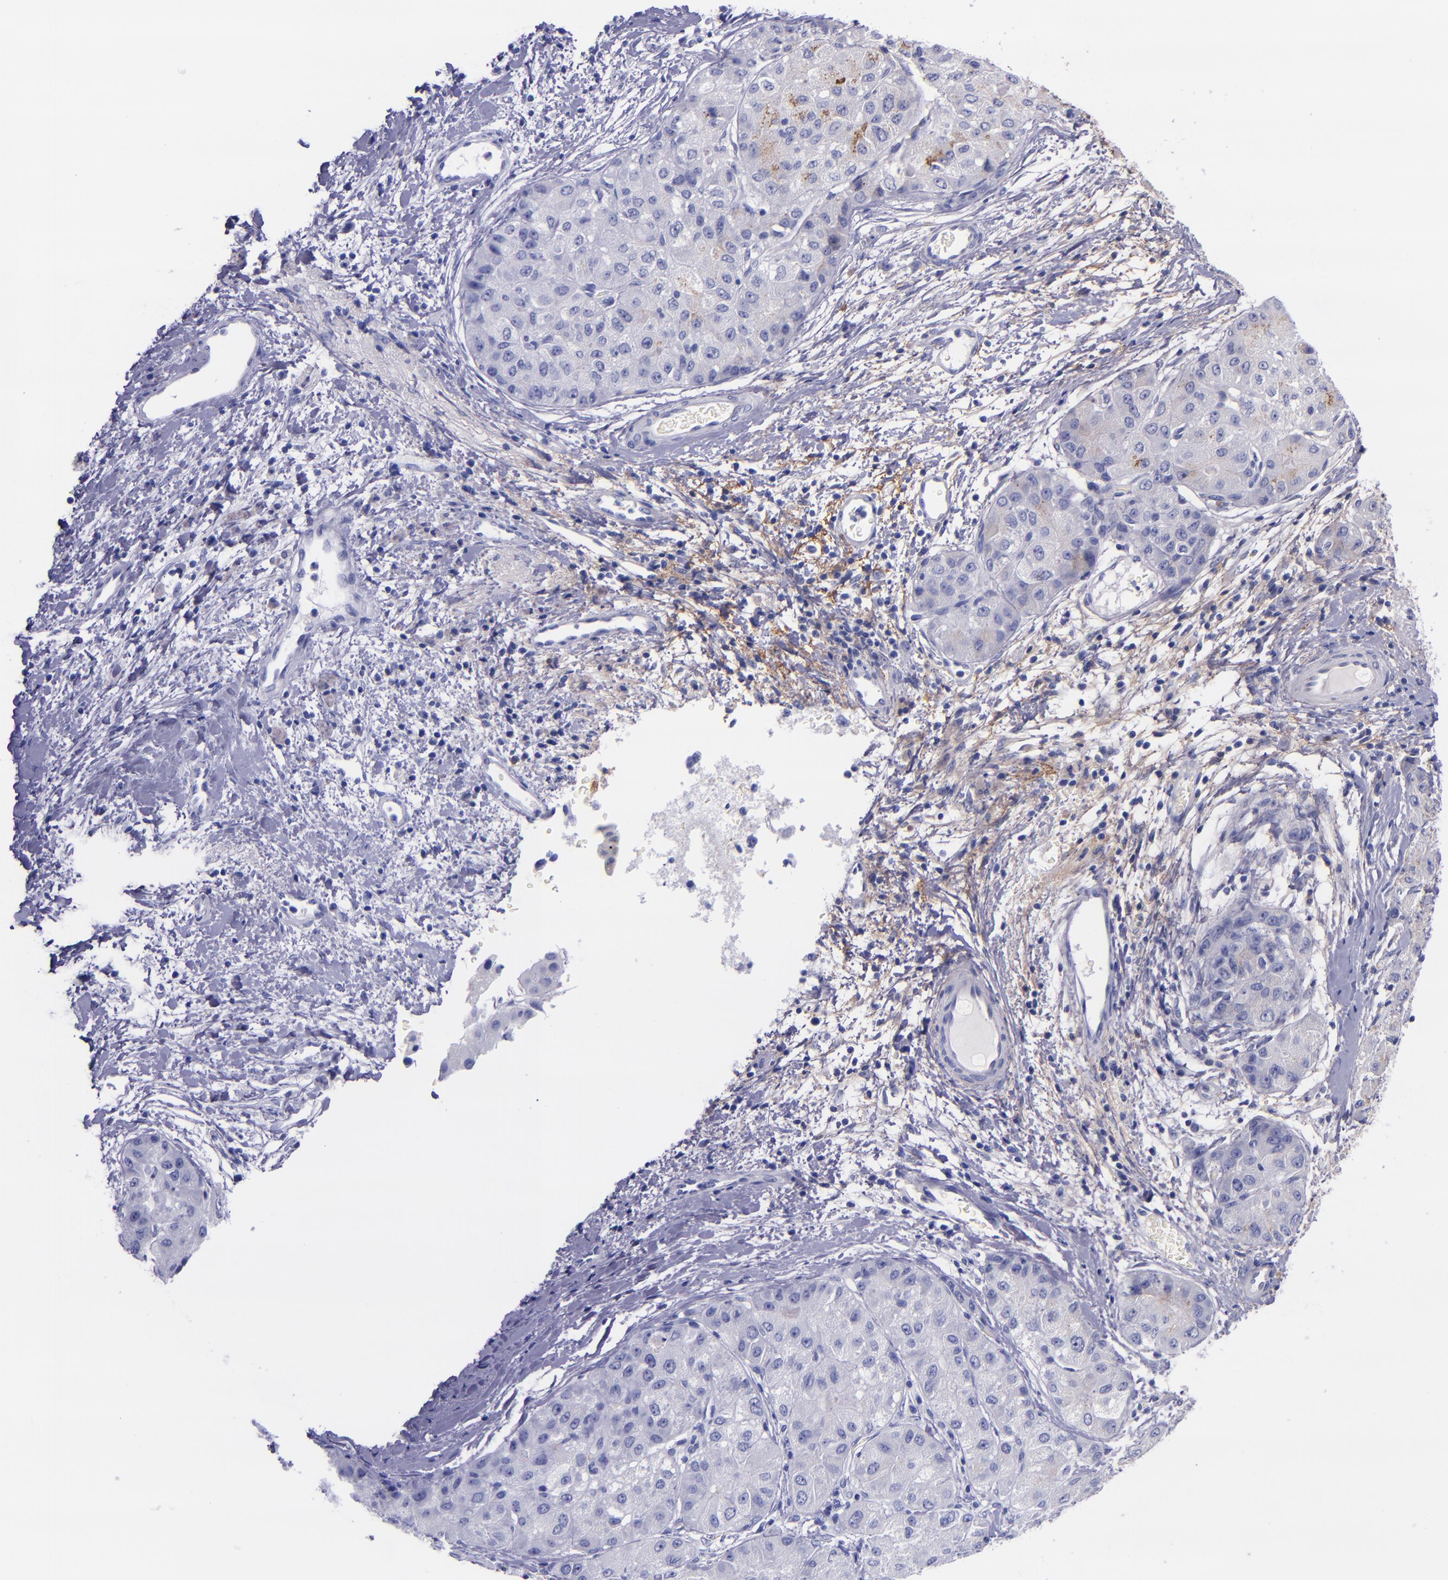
{"staining": {"intensity": "moderate", "quantity": "25%-75%", "location": "cytoplasmic/membranous"}, "tissue": "liver cancer", "cell_type": "Tumor cells", "image_type": "cancer", "snomed": [{"axis": "morphology", "description": "Carcinoma, Hepatocellular, NOS"}, {"axis": "topography", "description": "Liver"}], "caption": "DAB immunohistochemical staining of human liver hepatocellular carcinoma shows moderate cytoplasmic/membranous protein staining in about 25%-75% of tumor cells.", "gene": "IVL", "patient": {"sex": "male", "age": 80}}